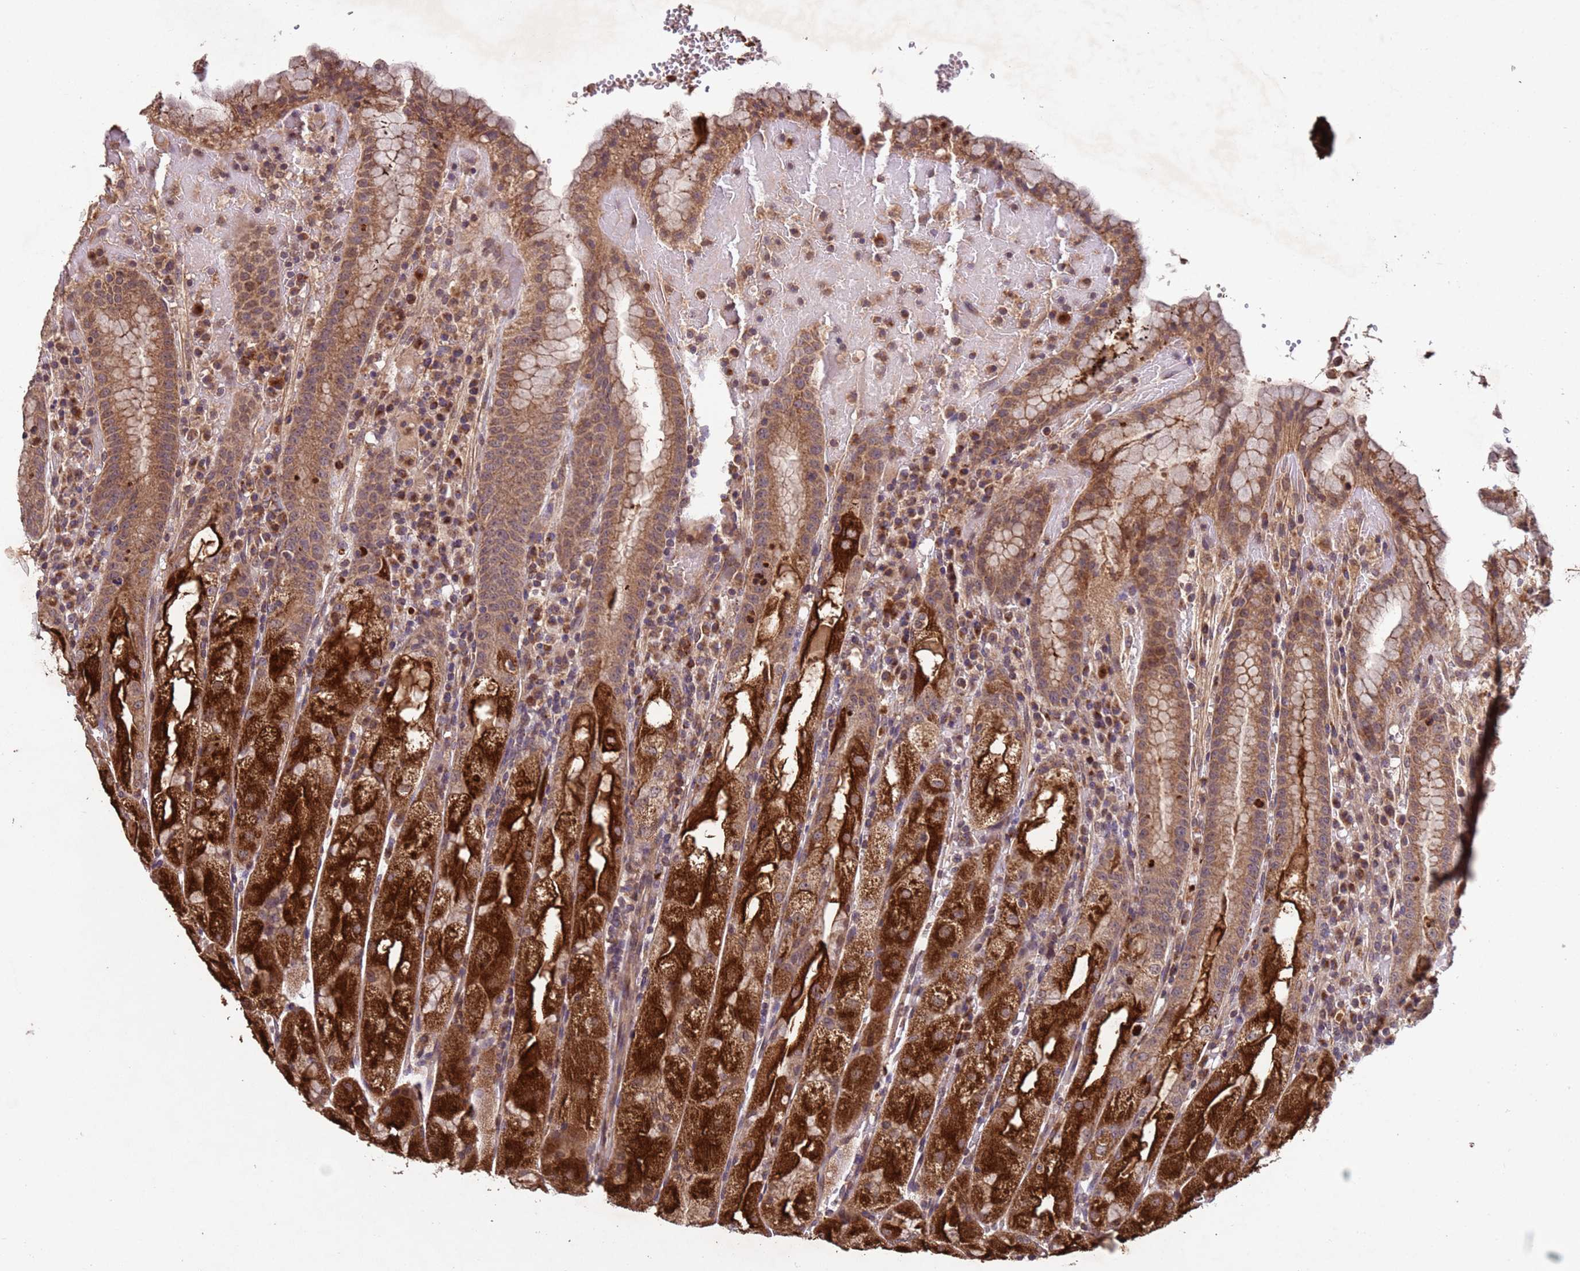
{"staining": {"intensity": "strong", "quantity": ">75%", "location": "cytoplasmic/membranous"}, "tissue": "stomach", "cell_type": "Glandular cells", "image_type": "normal", "snomed": [{"axis": "morphology", "description": "Normal tissue, NOS"}, {"axis": "topography", "description": "Stomach, upper"}], "caption": "An immunohistochemistry histopathology image of normal tissue is shown. Protein staining in brown labels strong cytoplasmic/membranous positivity in stomach within glandular cells.", "gene": "FASTKD1", "patient": {"sex": "male", "age": 52}}